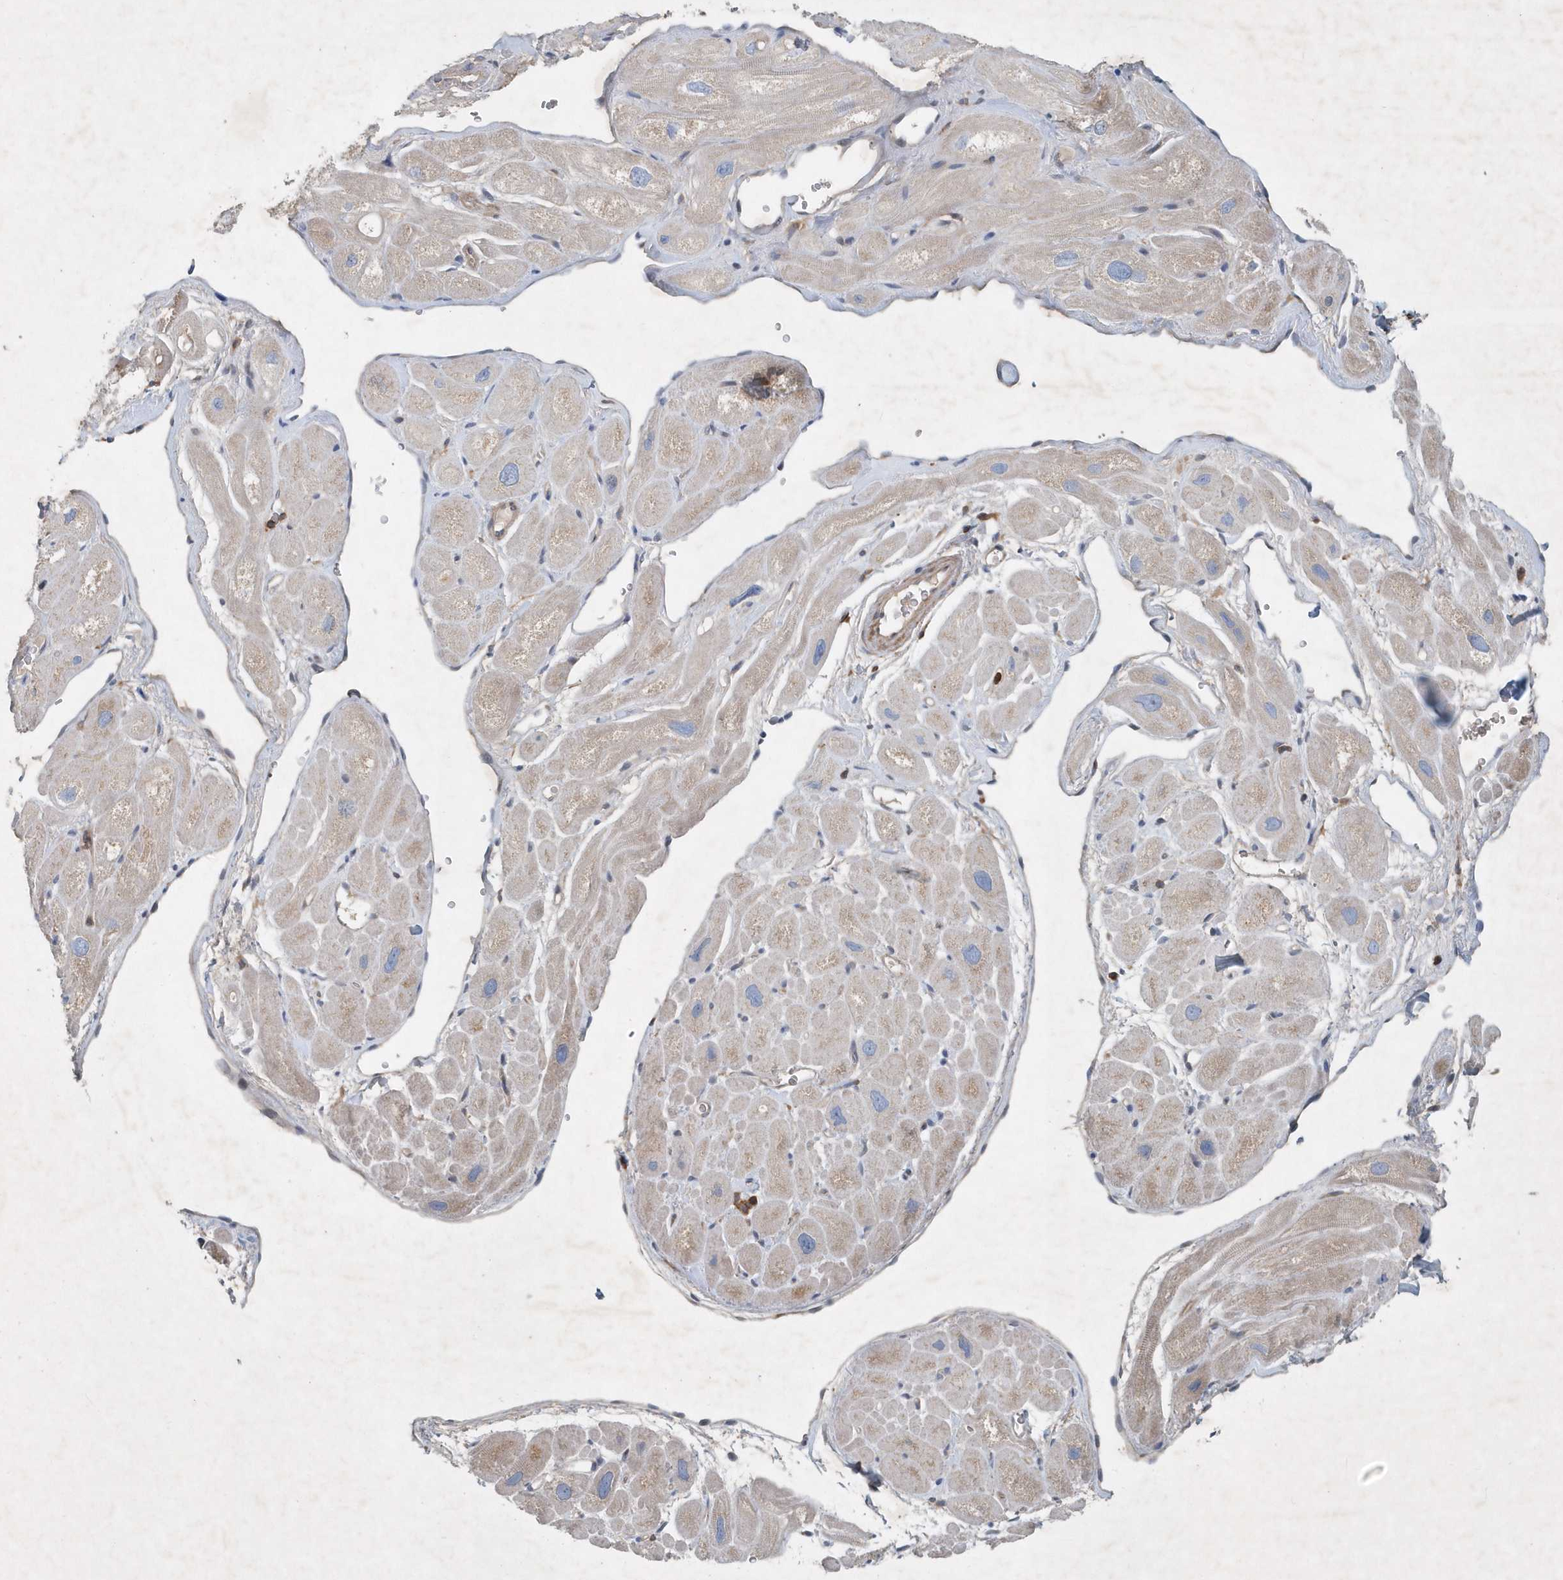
{"staining": {"intensity": "moderate", "quantity": "25%-75%", "location": "cytoplasmic/membranous"}, "tissue": "heart muscle", "cell_type": "Cardiomyocytes", "image_type": "normal", "snomed": [{"axis": "morphology", "description": "Normal tissue, NOS"}, {"axis": "topography", "description": "Heart"}], "caption": "Approximately 25%-75% of cardiomyocytes in normal human heart muscle reveal moderate cytoplasmic/membranous protein positivity as visualized by brown immunohistochemical staining.", "gene": "P2RY10", "patient": {"sex": "male", "age": 49}}